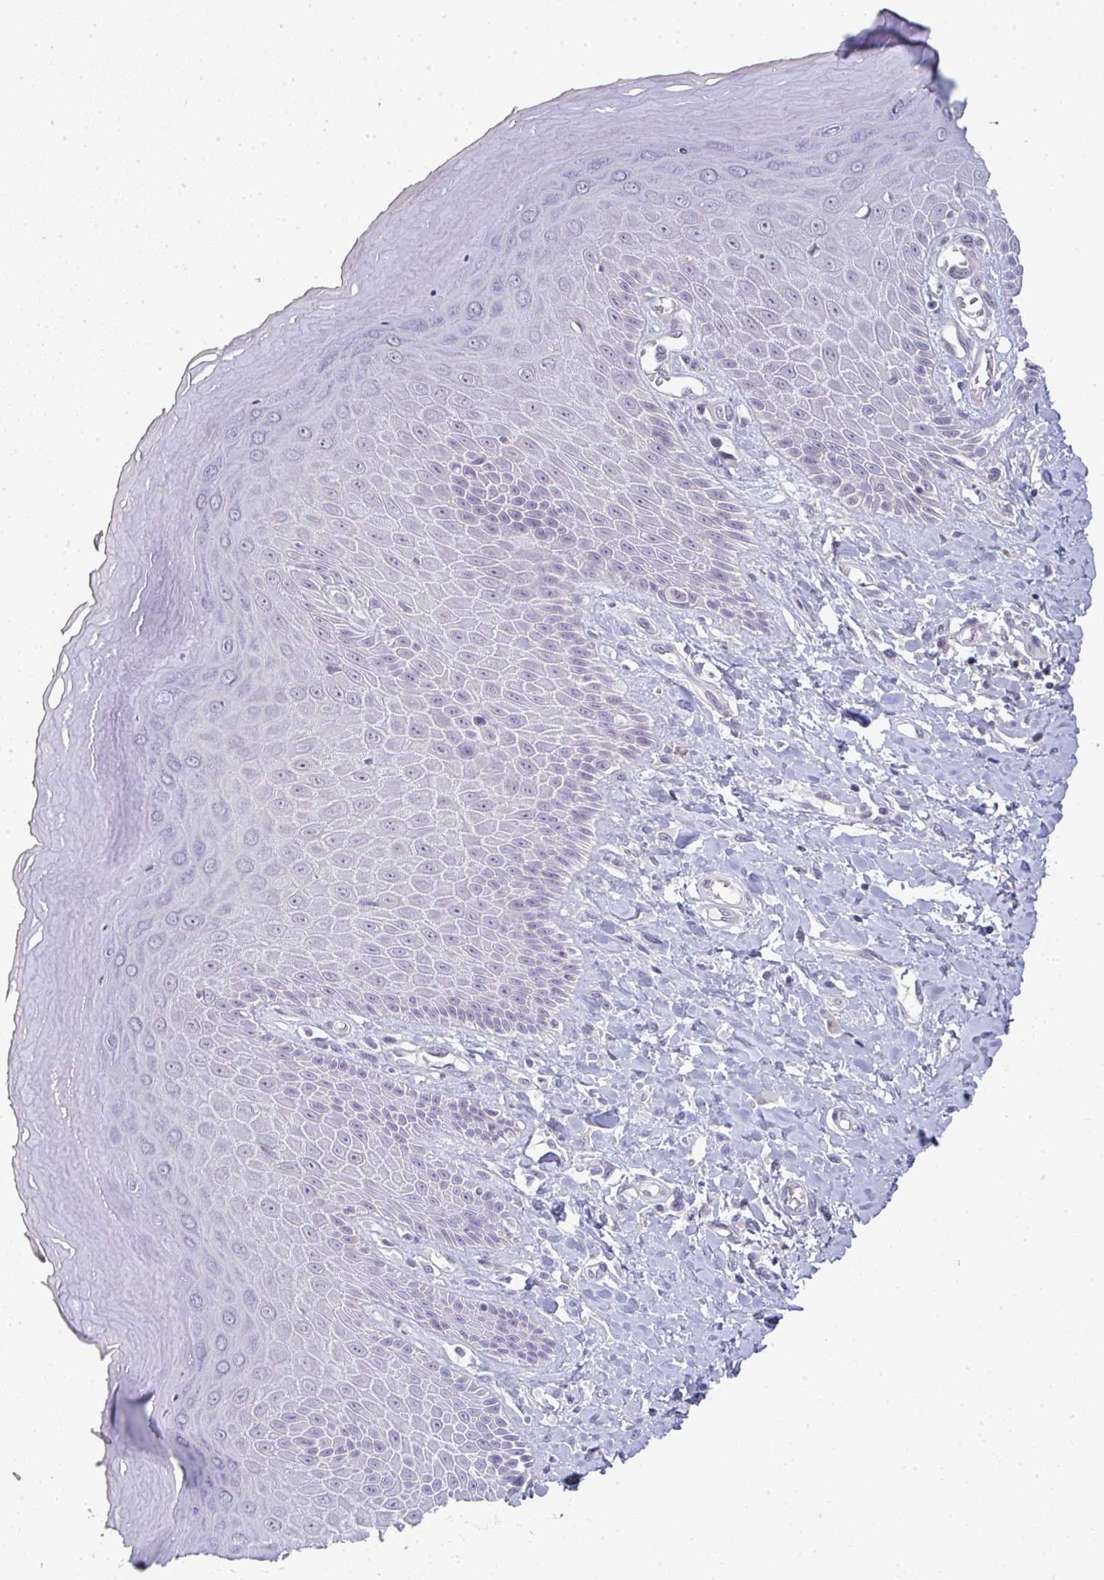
{"staining": {"intensity": "moderate", "quantity": "<25%", "location": "cytoplasmic/membranous"}, "tissue": "skin", "cell_type": "Epidermal cells", "image_type": "normal", "snomed": [{"axis": "morphology", "description": "Normal tissue, NOS"}, {"axis": "topography", "description": "Anal"}, {"axis": "topography", "description": "Peripheral nerve tissue"}], "caption": "Protein staining of normal skin exhibits moderate cytoplasmic/membranous expression in approximately <25% of epidermal cells. (IHC, brightfield microscopy, high magnification).", "gene": "TEX33", "patient": {"sex": "male", "age": 78}}